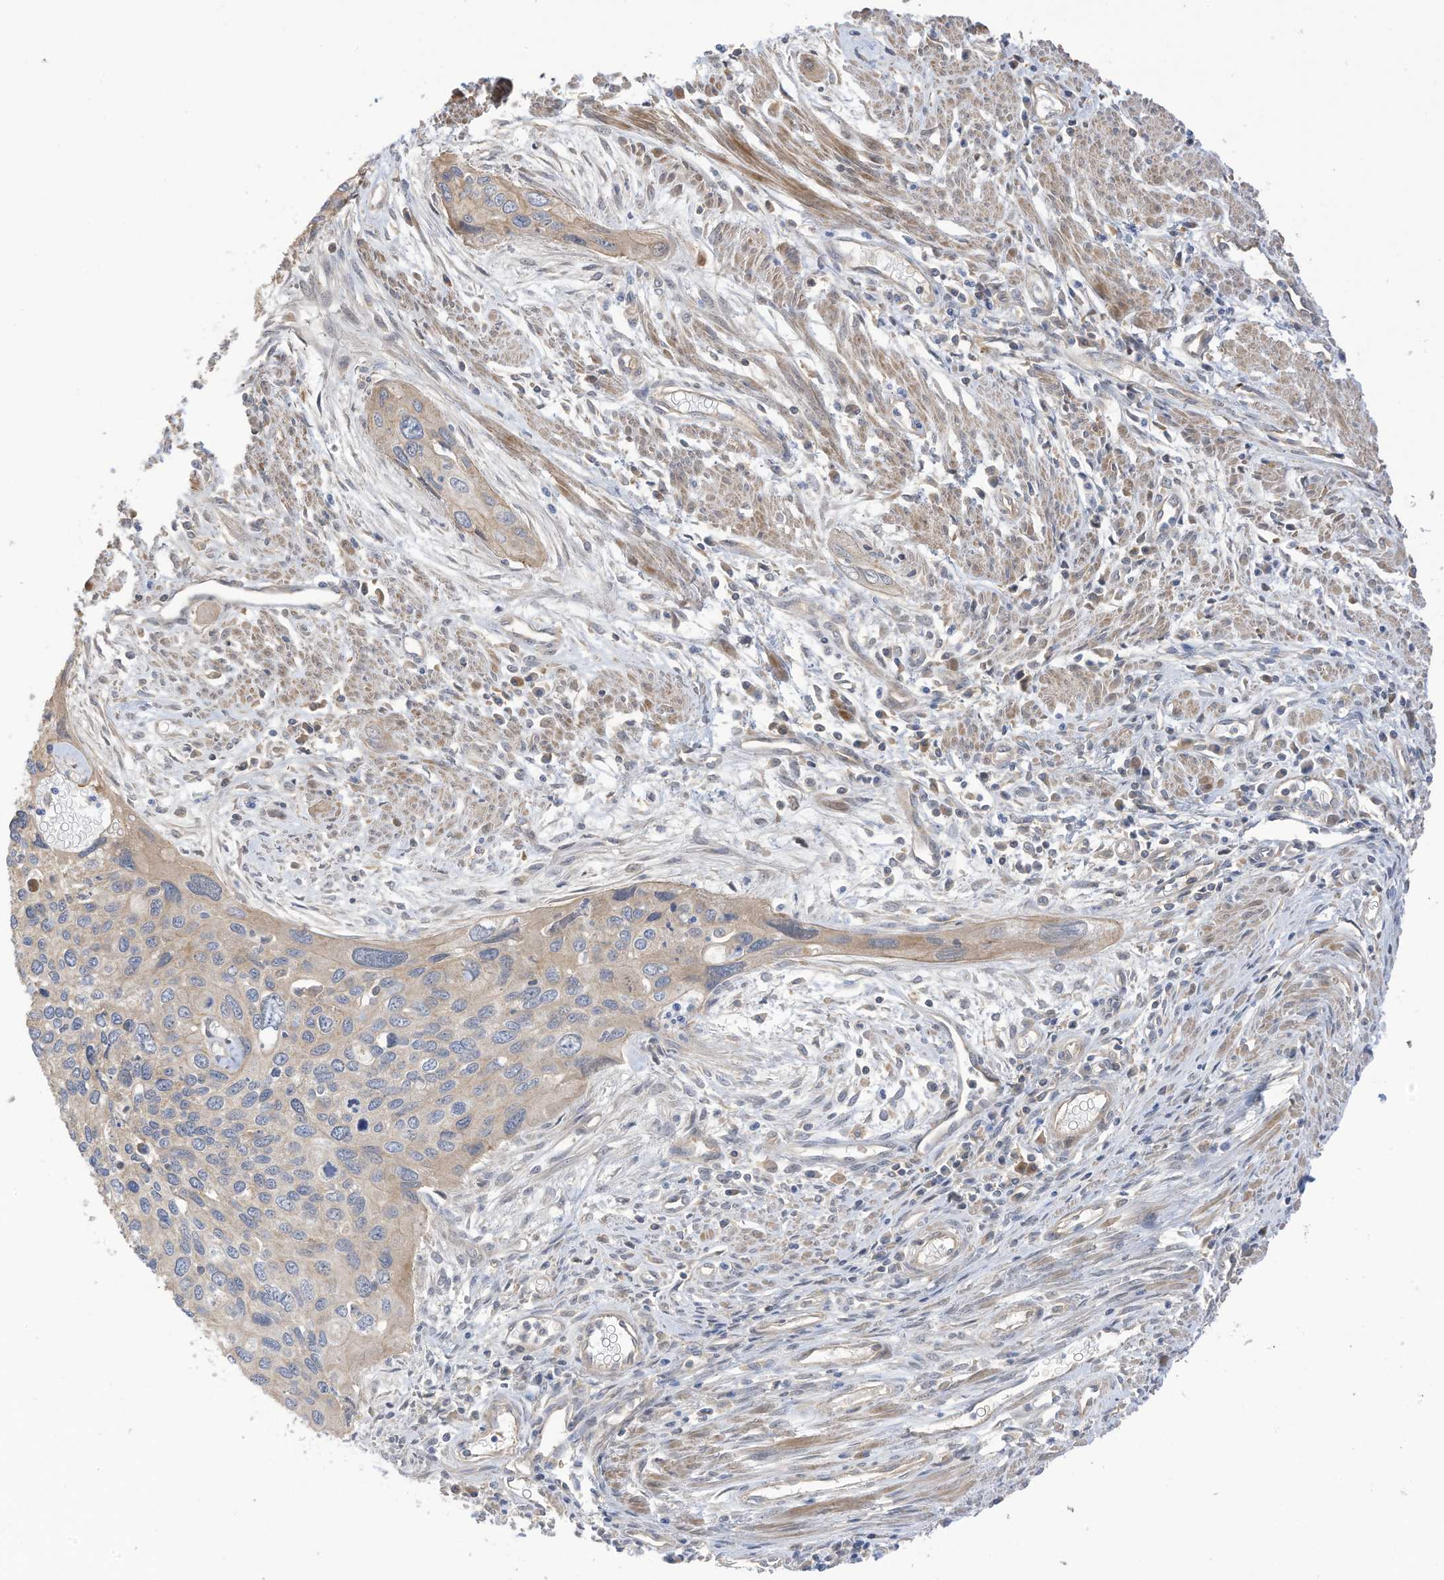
{"staining": {"intensity": "negative", "quantity": "none", "location": "none"}, "tissue": "cervical cancer", "cell_type": "Tumor cells", "image_type": "cancer", "snomed": [{"axis": "morphology", "description": "Squamous cell carcinoma, NOS"}, {"axis": "topography", "description": "Cervix"}], "caption": "There is no significant expression in tumor cells of cervical squamous cell carcinoma. (DAB IHC visualized using brightfield microscopy, high magnification).", "gene": "REC8", "patient": {"sex": "female", "age": 55}}